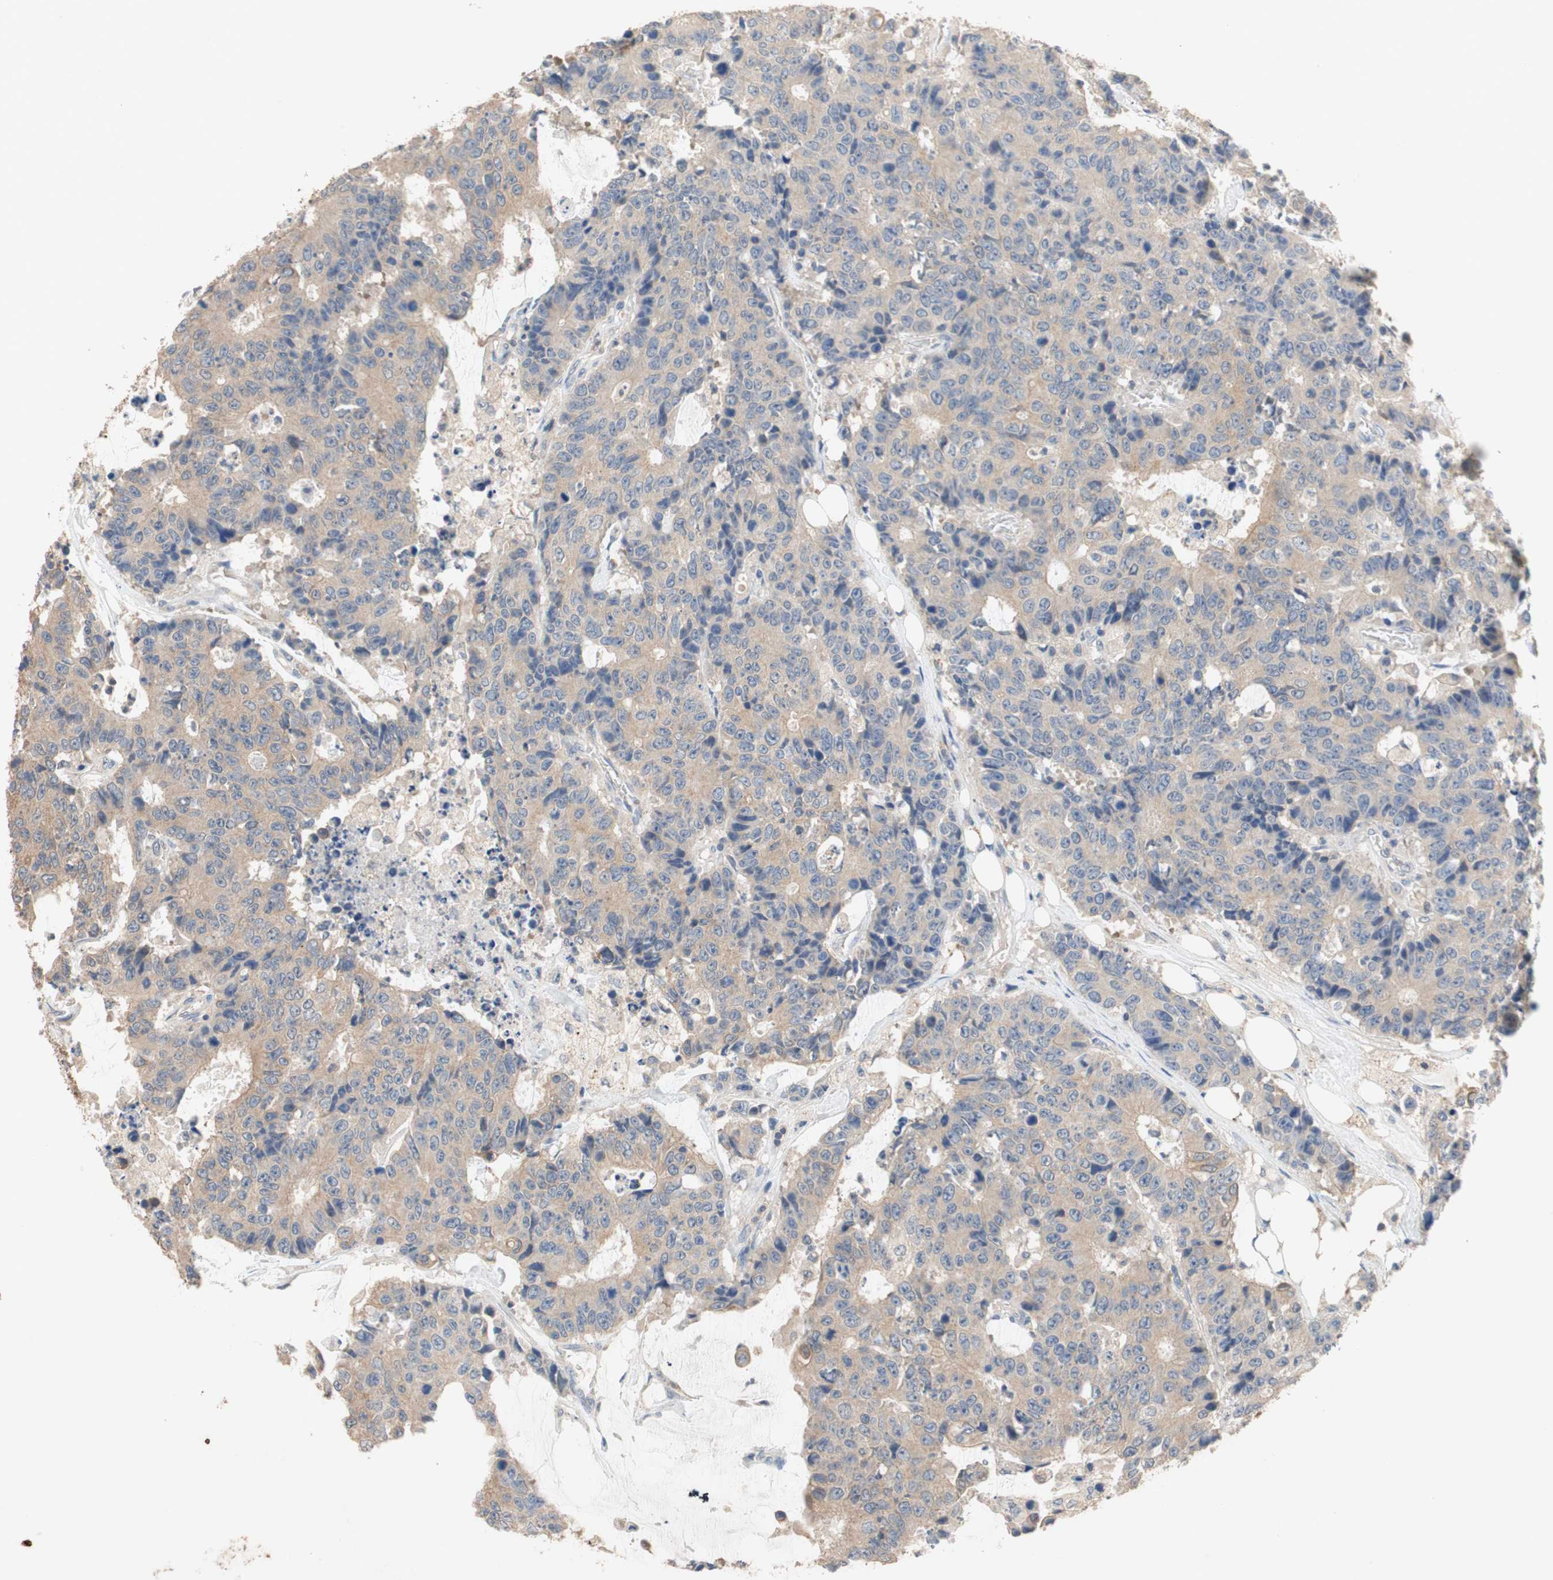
{"staining": {"intensity": "weak", "quantity": ">75%", "location": "cytoplasmic/membranous"}, "tissue": "colorectal cancer", "cell_type": "Tumor cells", "image_type": "cancer", "snomed": [{"axis": "morphology", "description": "Adenocarcinoma, NOS"}, {"axis": "topography", "description": "Colon"}], "caption": "Immunohistochemical staining of human adenocarcinoma (colorectal) reveals low levels of weak cytoplasmic/membranous protein staining in approximately >75% of tumor cells.", "gene": "ADAP1", "patient": {"sex": "female", "age": 86}}